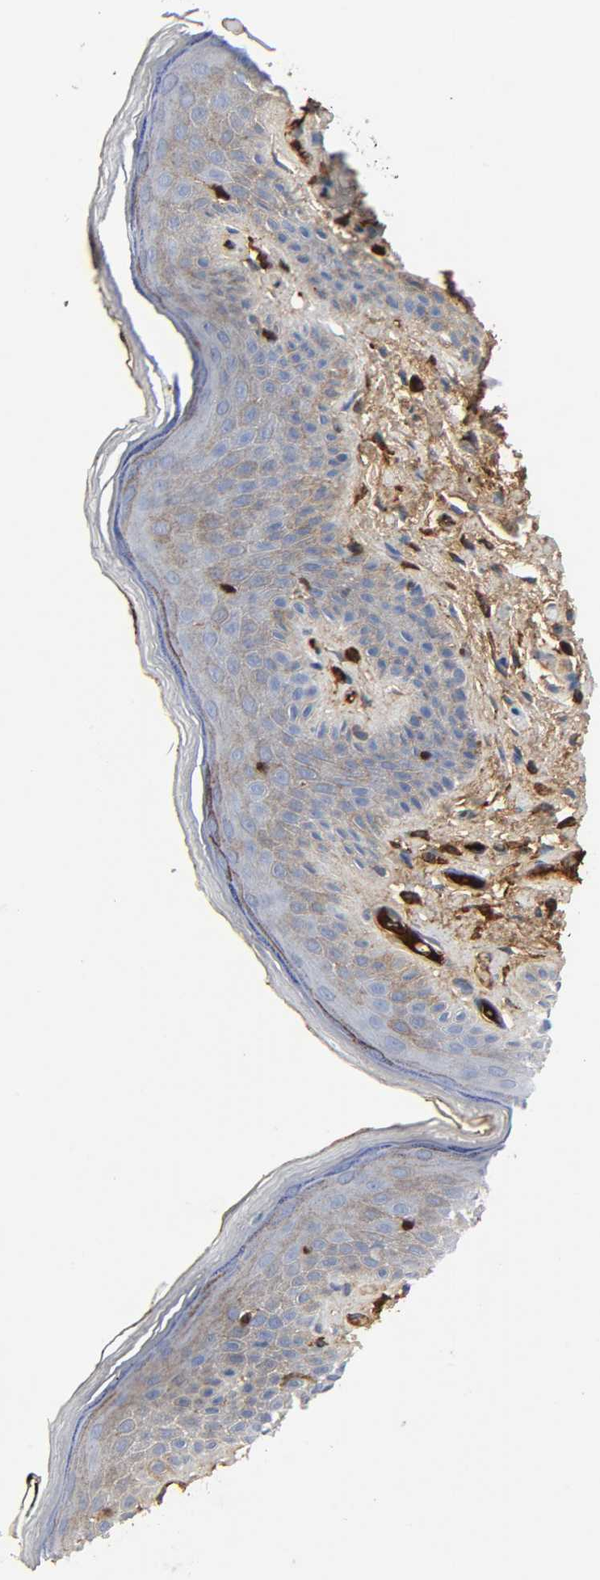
{"staining": {"intensity": "moderate", "quantity": "25%-75%", "location": "cytoplasmic/membranous"}, "tissue": "skin", "cell_type": "Epidermal cells", "image_type": "normal", "snomed": [{"axis": "morphology", "description": "Normal tissue, NOS"}, {"axis": "topography", "description": "Anal"}], "caption": "Skin stained with immunohistochemistry (IHC) exhibits moderate cytoplasmic/membranous expression in approximately 25%-75% of epidermal cells. The staining was performed using DAB (3,3'-diaminobenzidine) to visualize the protein expression in brown, while the nuclei were stained in blue with hematoxylin (Magnification: 20x).", "gene": "C3", "patient": {"sex": "male", "age": 74}}